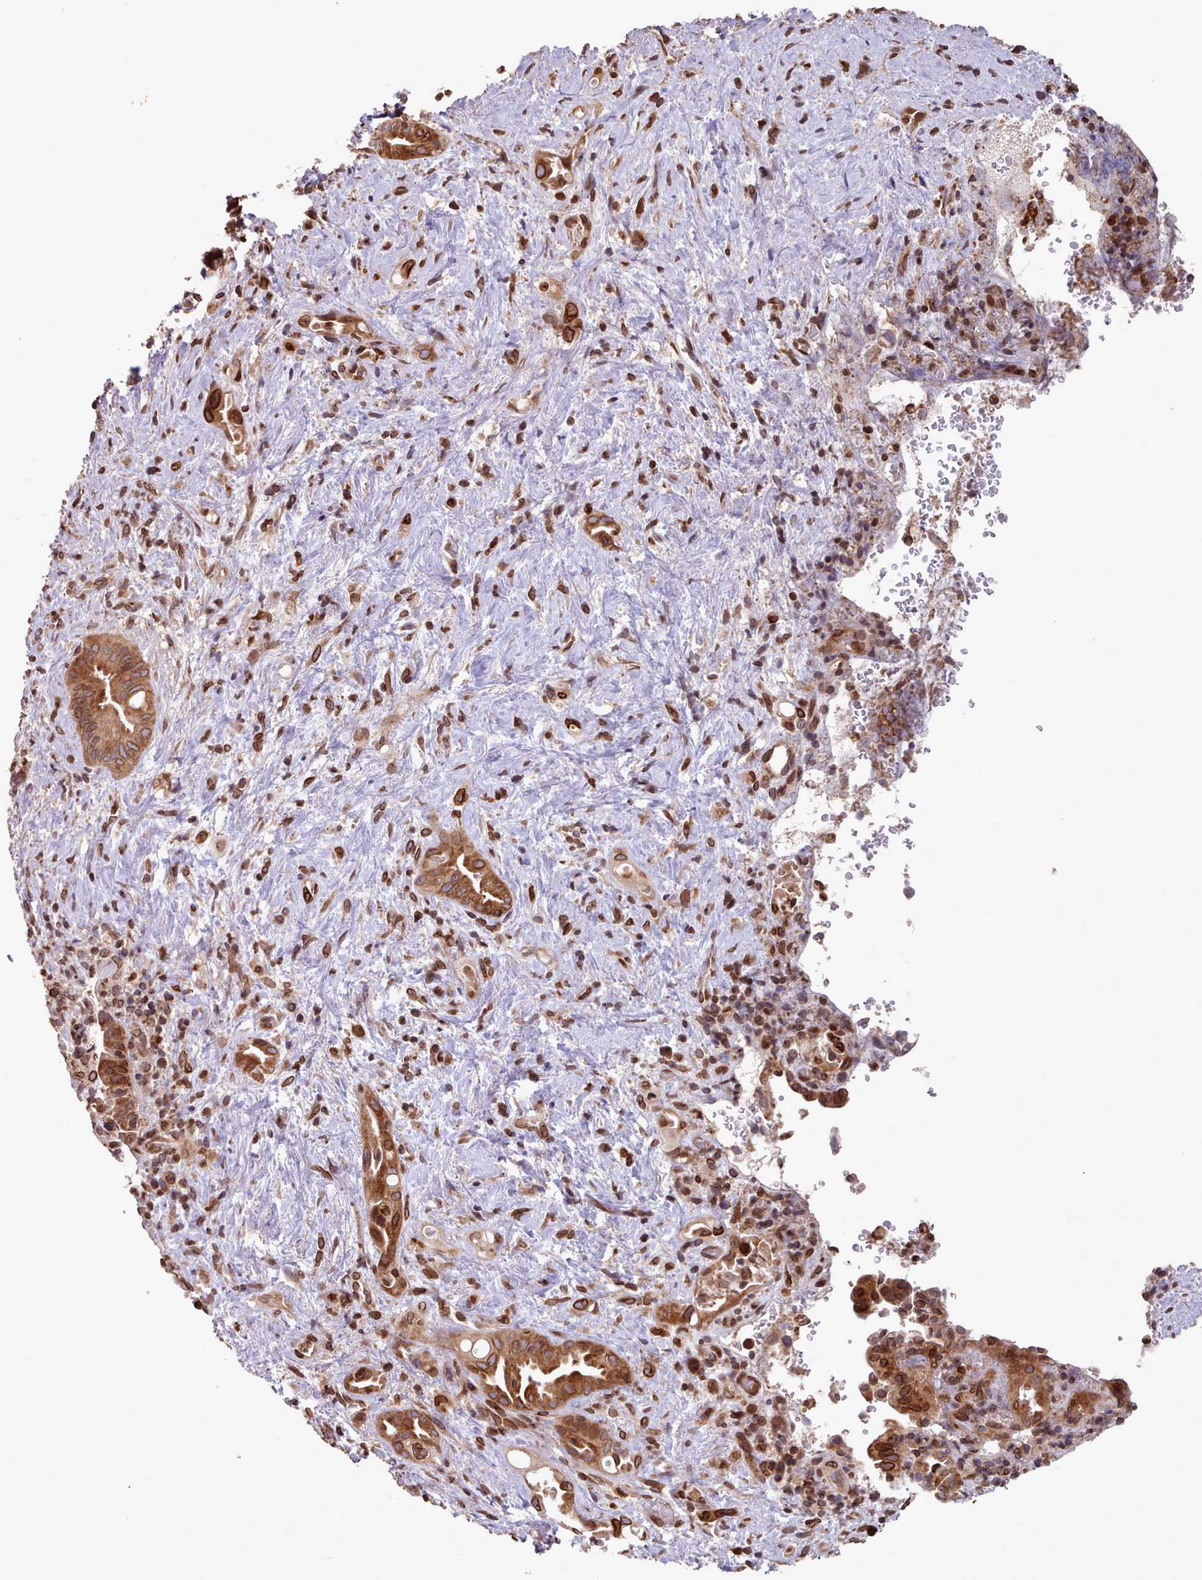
{"staining": {"intensity": "strong", "quantity": ">75%", "location": "cytoplasmic/membranous,nuclear"}, "tissue": "liver cancer", "cell_type": "Tumor cells", "image_type": "cancer", "snomed": [{"axis": "morphology", "description": "Cholangiocarcinoma"}, {"axis": "topography", "description": "Liver"}], "caption": "Brown immunohistochemical staining in liver cancer demonstrates strong cytoplasmic/membranous and nuclear expression in about >75% of tumor cells. Ihc stains the protein of interest in brown and the nuclei are stained blue.", "gene": "TOR1AIP1", "patient": {"sex": "female", "age": 68}}